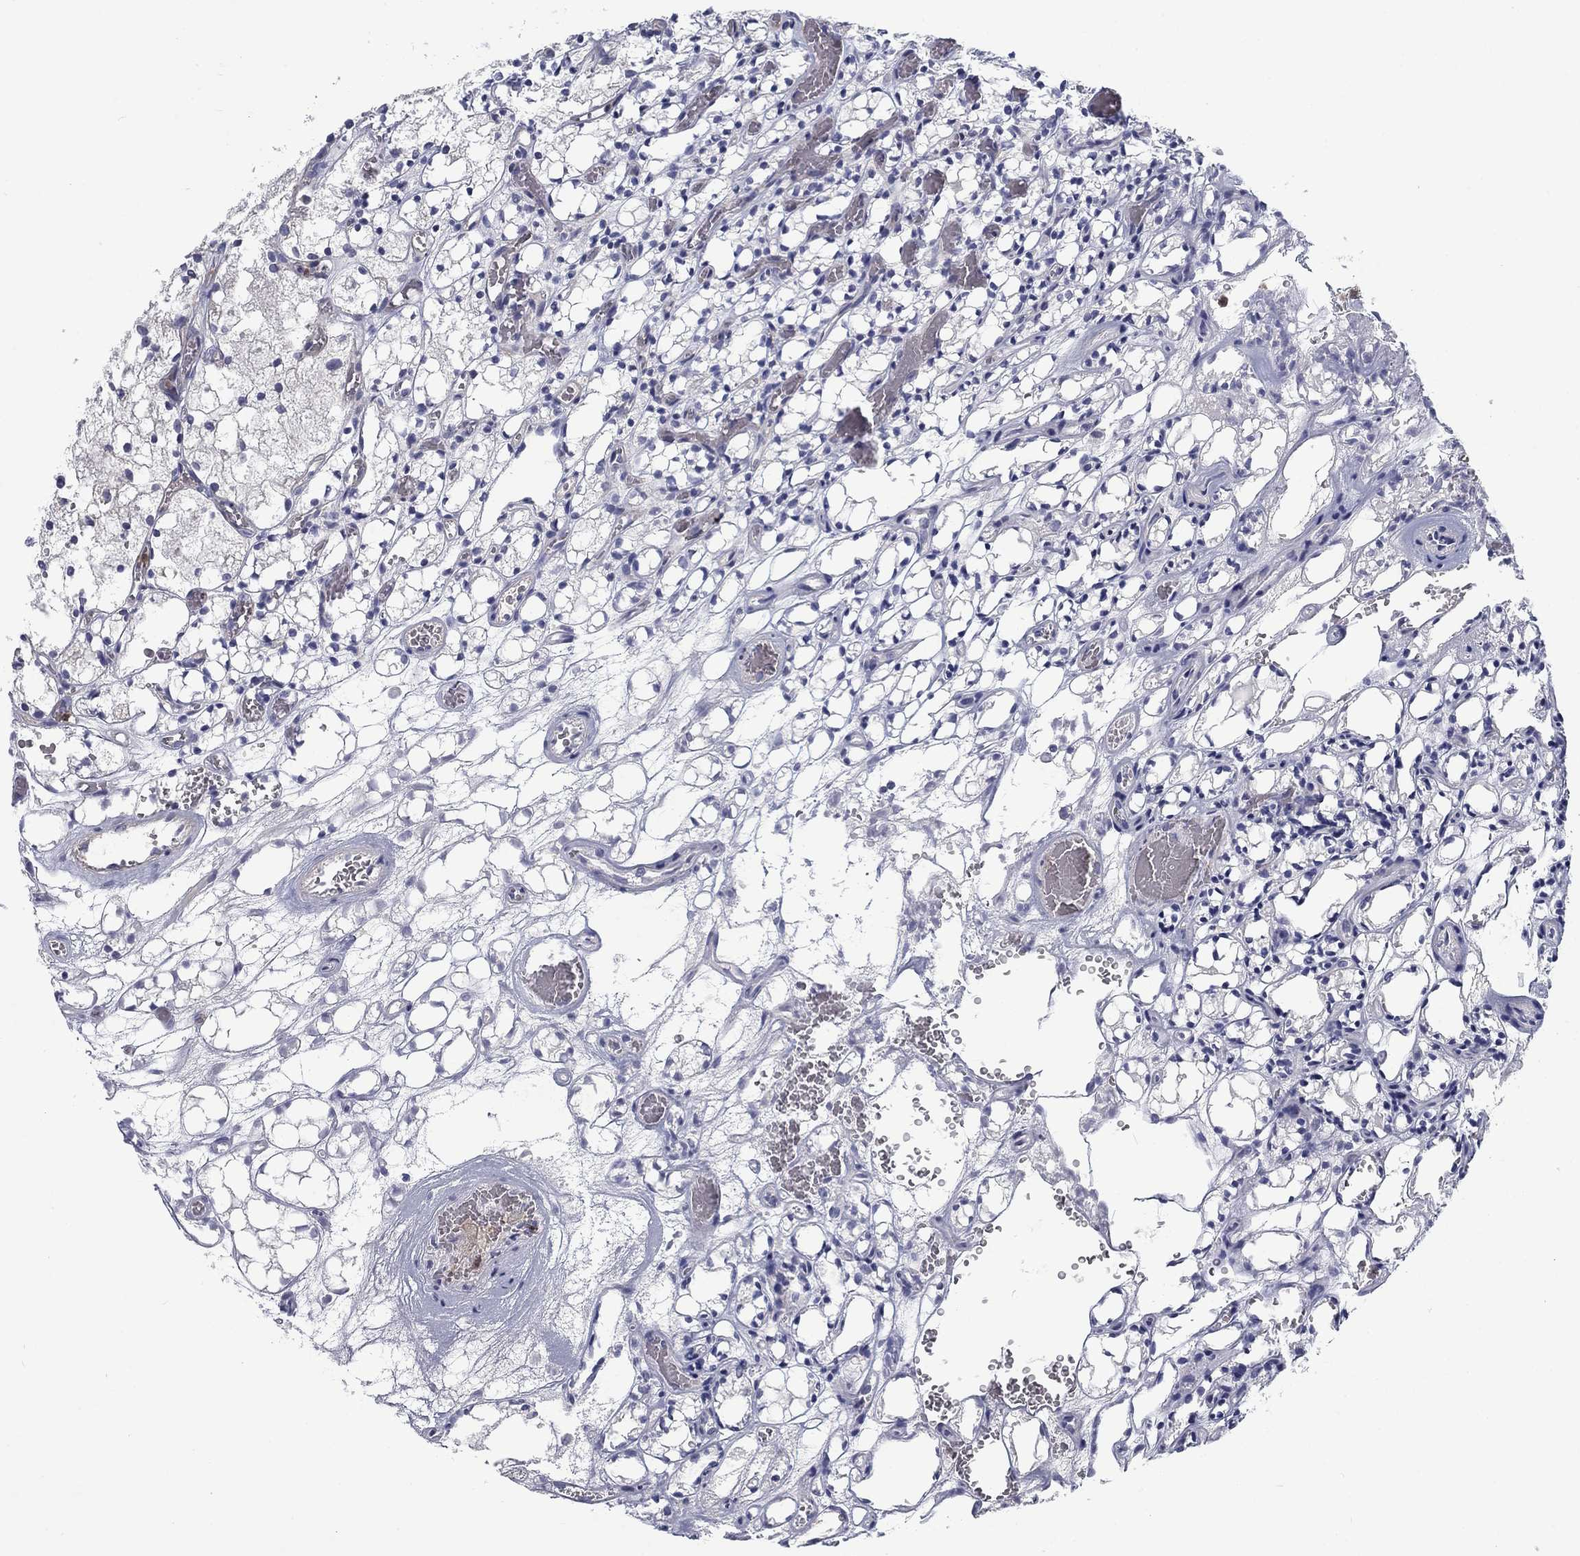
{"staining": {"intensity": "negative", "quantity": "none", "location": "none"}, "tissue": "renal cancer", "cell_type": "Tumor cells", "image_type": "cancer", "snomed": [{"axis": "morphology", "description": "Adenocarcinoma, NOS"}, {"axis": "topography", "description": "Kidney"}], "caption": "IHC image of neoplastic tissue: human renal cancer (adenocarcinoma) stained with DAB shows no significant protein expression in tumor cells.", "gene": "KIF15", "patient": {"sex": "female", "age": 69}}